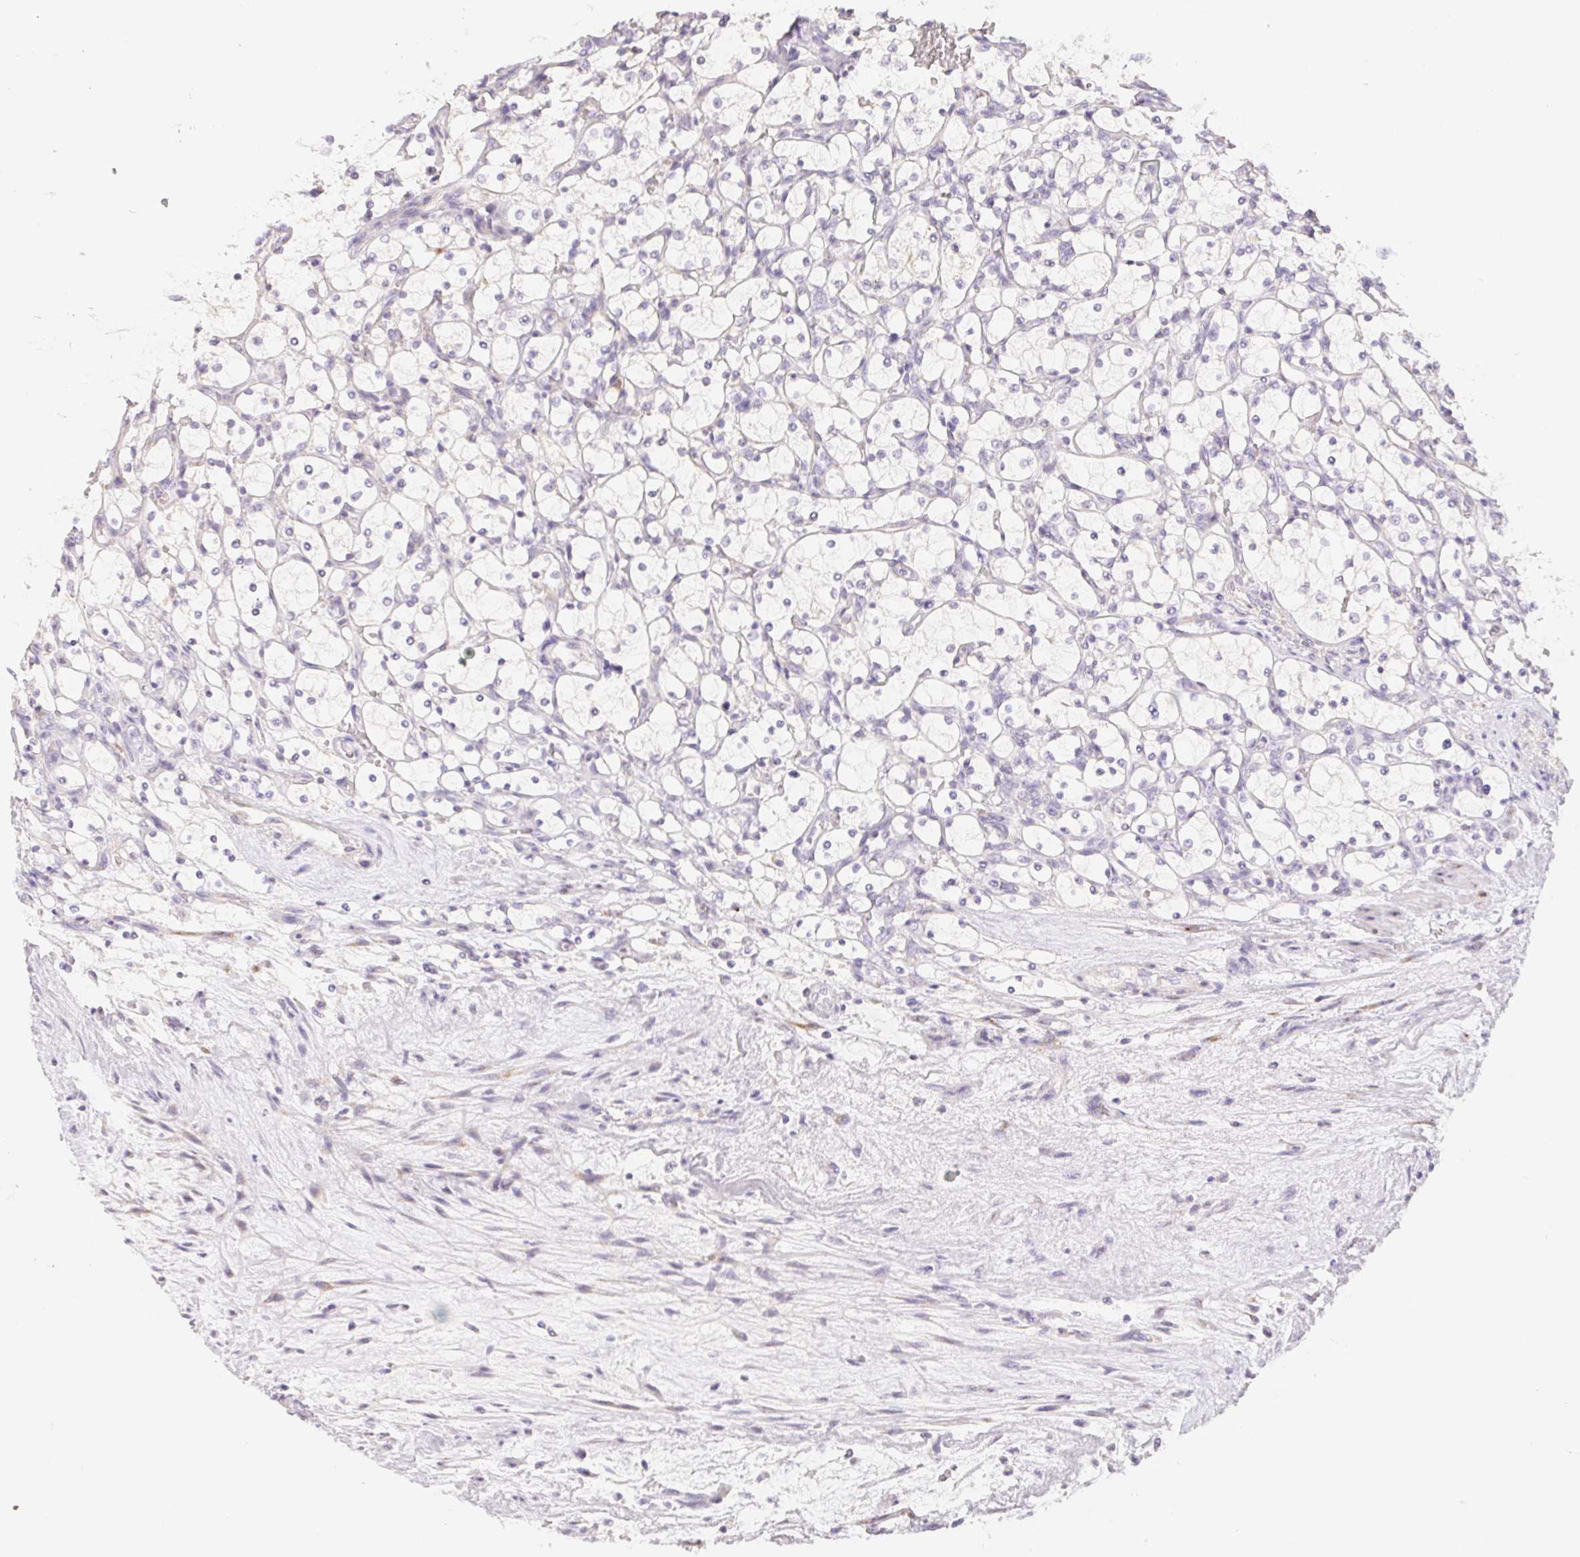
{"staining": {"intensity": "negative", "quantity": "none", "location": "none"}, "tissue": "renal cancer", "cell_type": "Tumor cells", "image_type": "cancer", "snomed": [{"axis": "morphology", "description": "Adenocarcinoma, NOS"}, {"axis": "topography", "description": "Kidney"}], "caption": "Tumor cells show no significant expression in renal cancer.", "gene": "ACVR1B", "patient": {"sex": "female", "age": 69}}